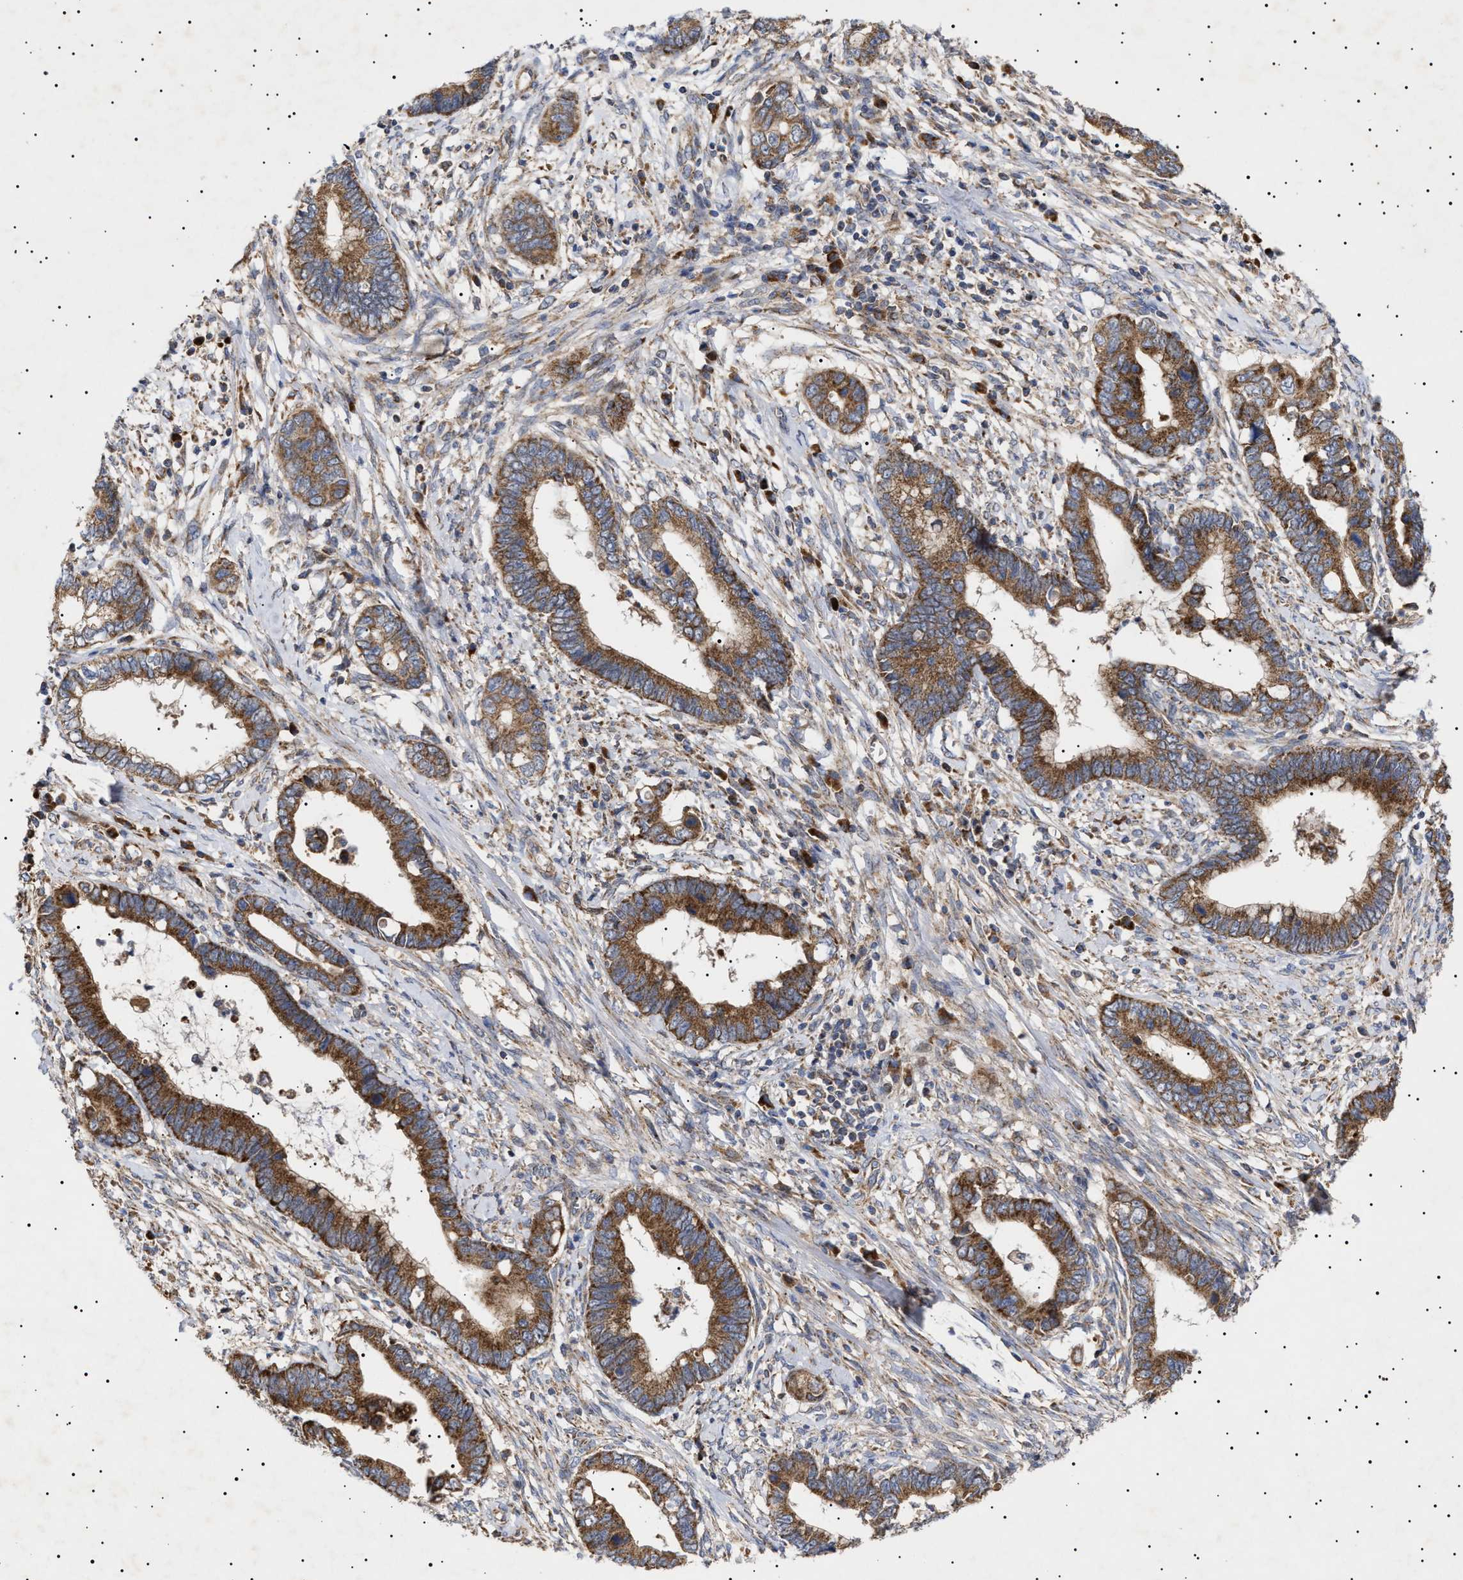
{"staining": {"intensity": "moderate", "quantity": ">75%", "location": "cytoplasmic/membranous"}, "tissue": "cervical cancer", "cell_type": "Tumor cells", "image_type": "cancer", "snomed": [{"axis": "morphology", "description": "Adenocarcinoma, NOS"}, {"axis": "topography", "description": "Cervix"}], "caption": "Immunohistochemistry (IHC) of cervical adenocarcinoma exhibits medium levels of moderate cytoplasmic/membranous staining in approximately >75% of tumor cells.", "gene": "MRPL10", "patient": {"sex": "female", "age": 44}}